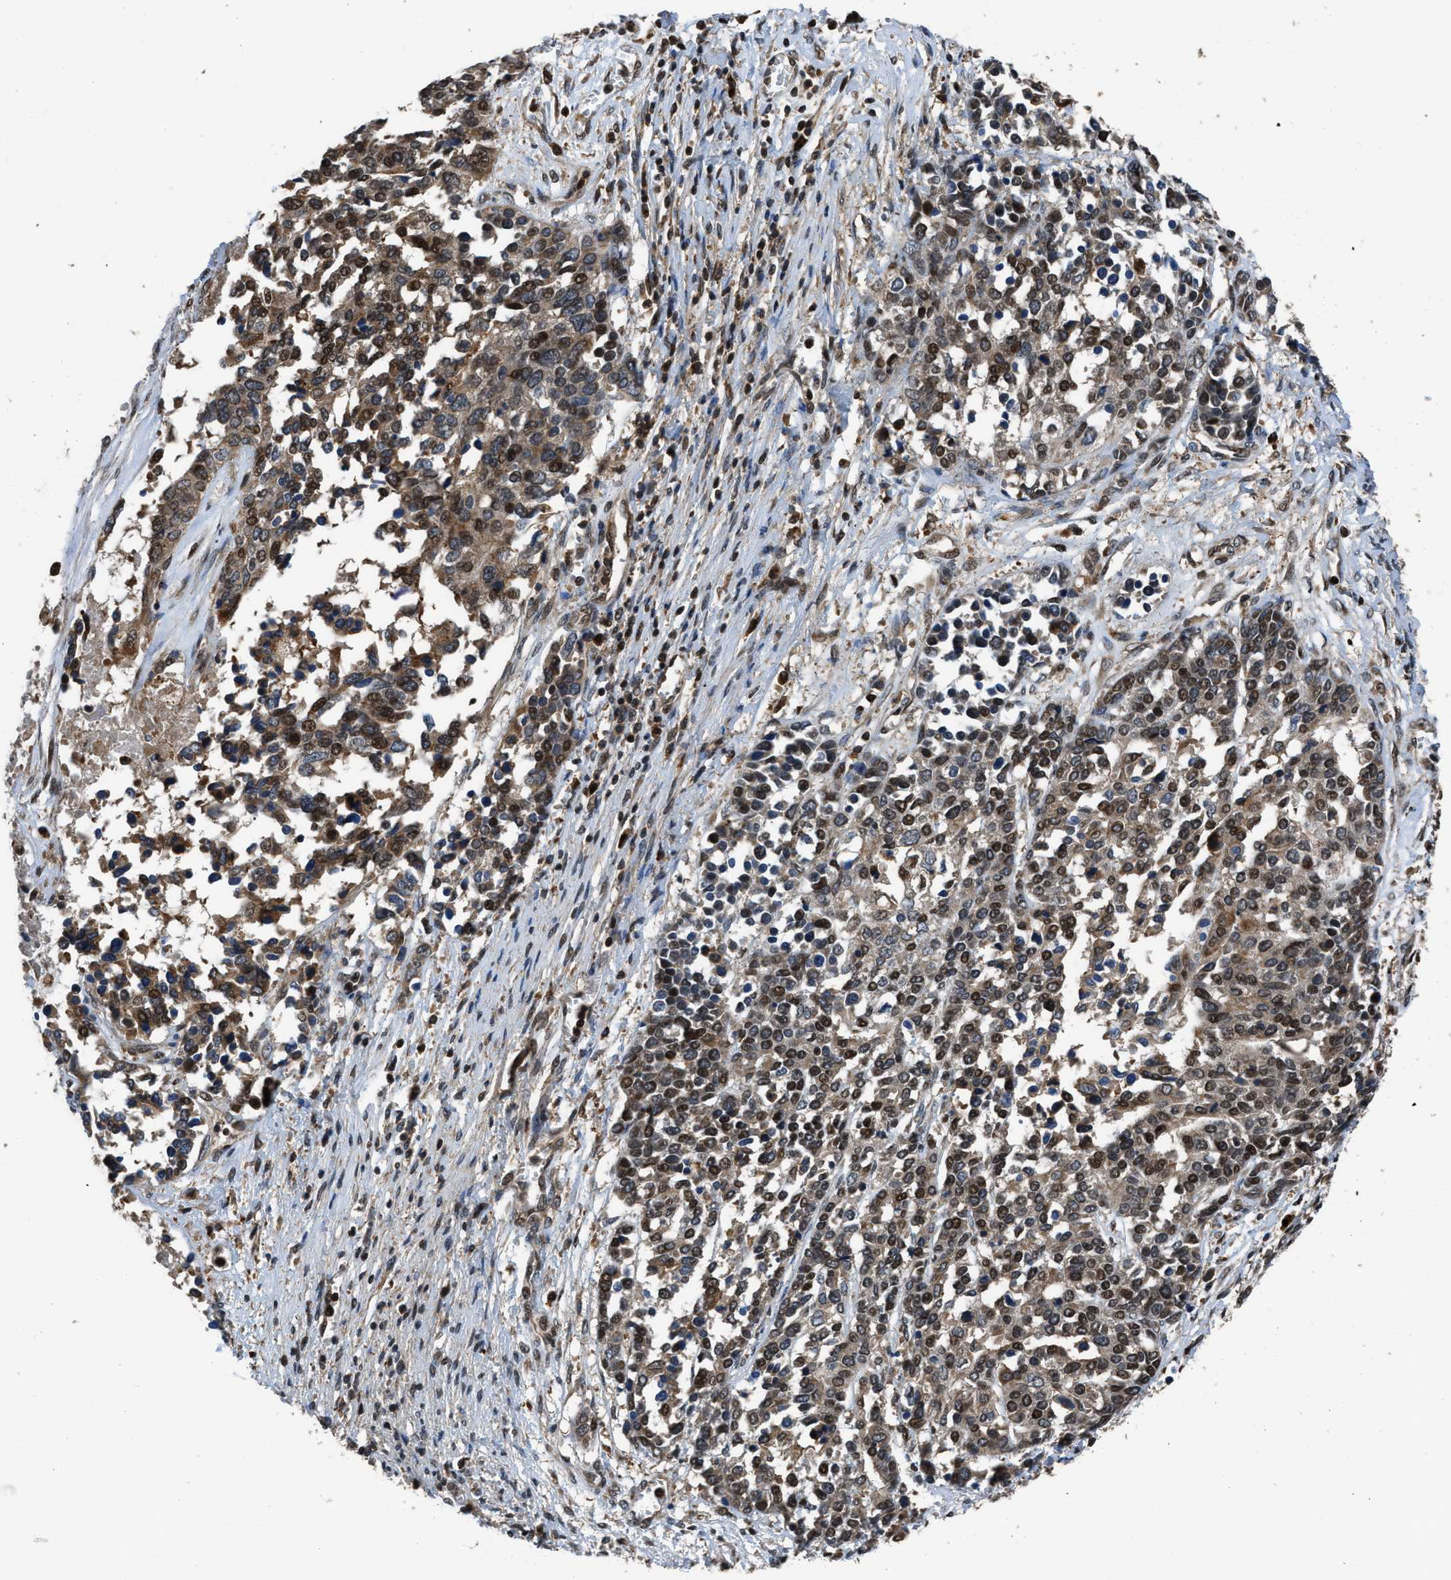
{"staining": {"intensity": "moderate", "quantity": ">75%", "location": "cytoplasmic/membranous,nuclear"}, "tissue": "ovarian cancer", "cell_type": "Tumor cells", "image_type": "cancer", "snomed": [{"axis": "morphology", "description": "Cystadenocarcinoma, serous, NOS"}, {"axis": "topography", "description": "Ovary"}], "caption": "Brown immunohistochemical staining in human ovarian cancer (serous cystadenocarcinoma) reveals moderate cytoplasmic/membranous and nuclear expression in about >75% of tumor cells.", "gene": "CTBS", "patient": {"sex": "female", "age": 44}}